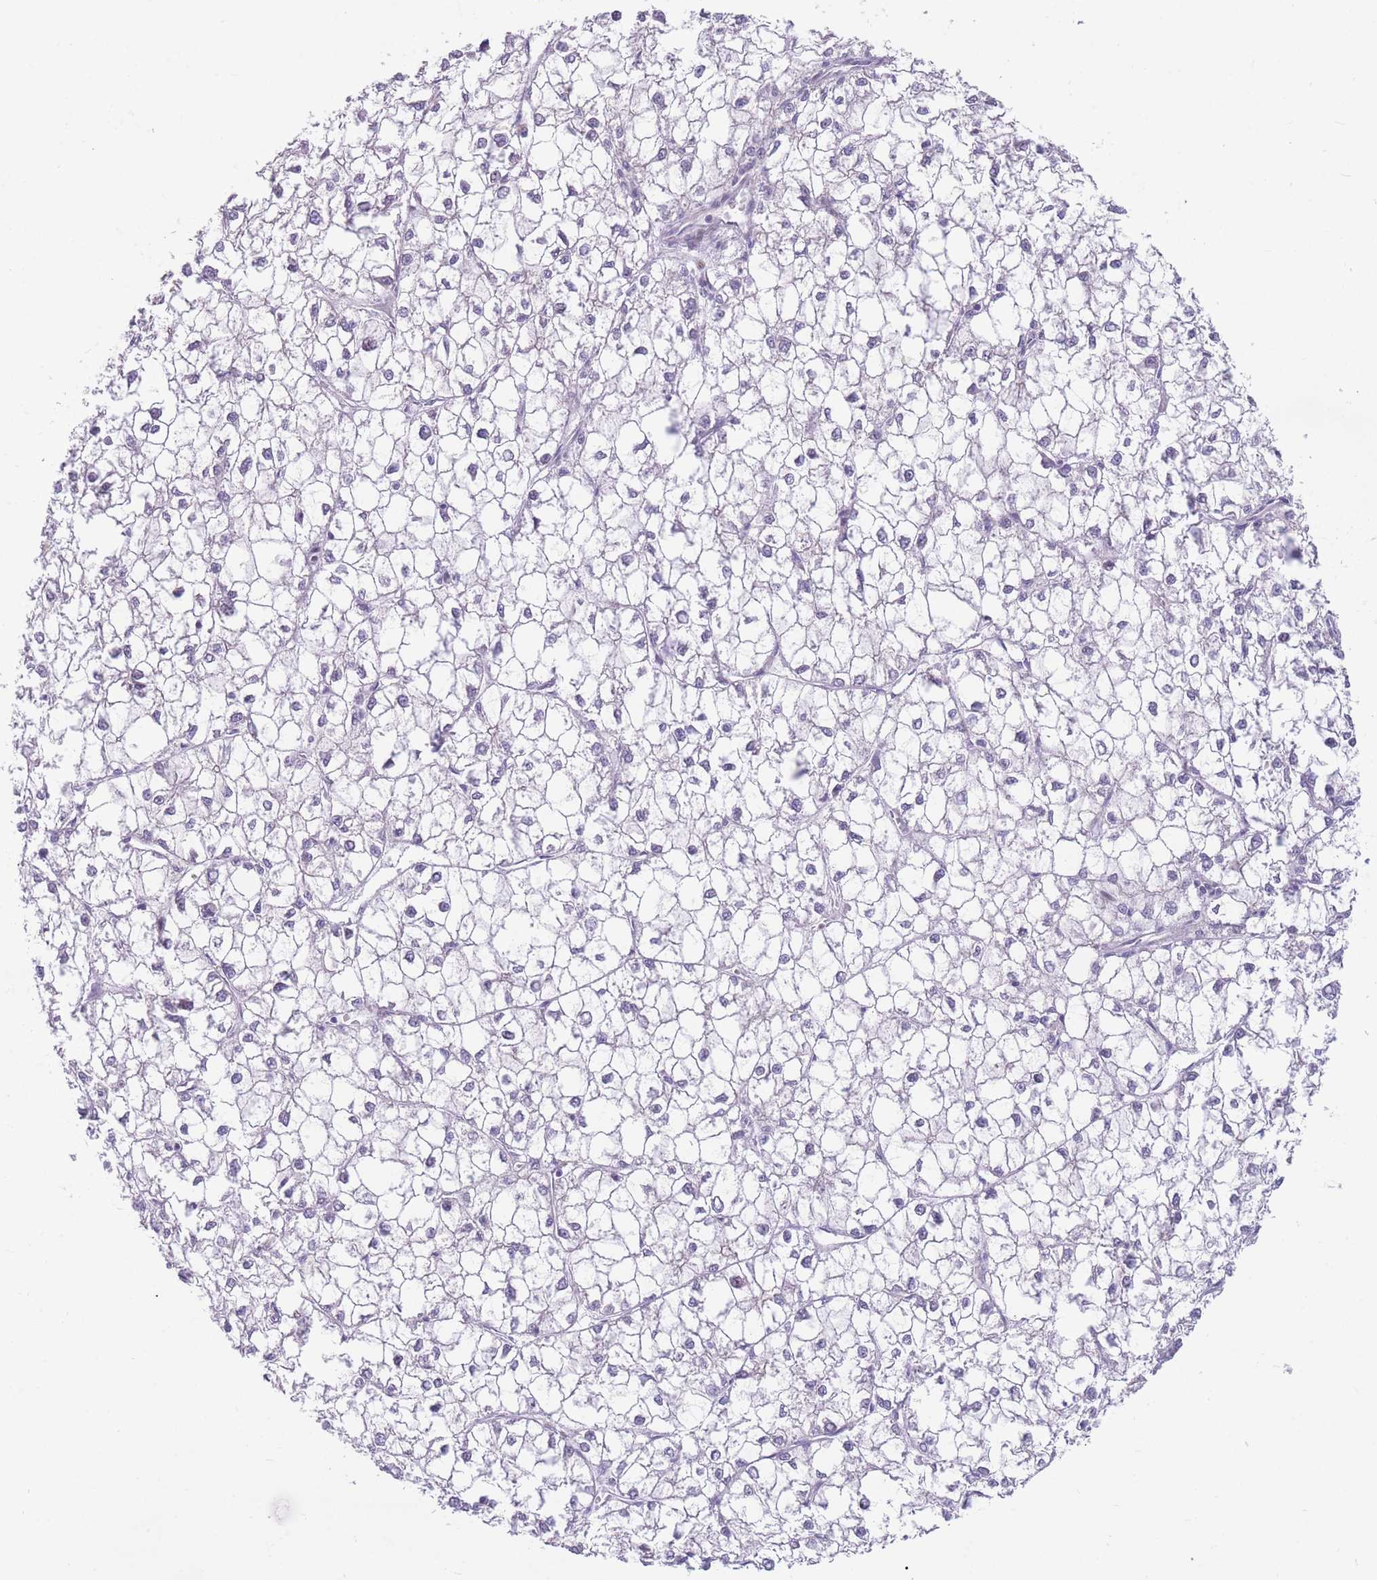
{"staining": {"intensity": "negative", "quantity": "none", "location": "none"}, "tissue": "liver cancer", "cell_type": "Tumor cells", "image_type": "cancer", "snomed": [{"axis": "morphology", "description": "Carcinoma, Hepatocellular, NOS"}, {"axis": "topography", "description": "Liver"}], "caption": "A micrograph of liver hepatocellular carcinoma stained for a protein shows no brown staining in tumor cells.", "gene": "SHCBP1", "patient": {"sex": "female", "age": 43}}